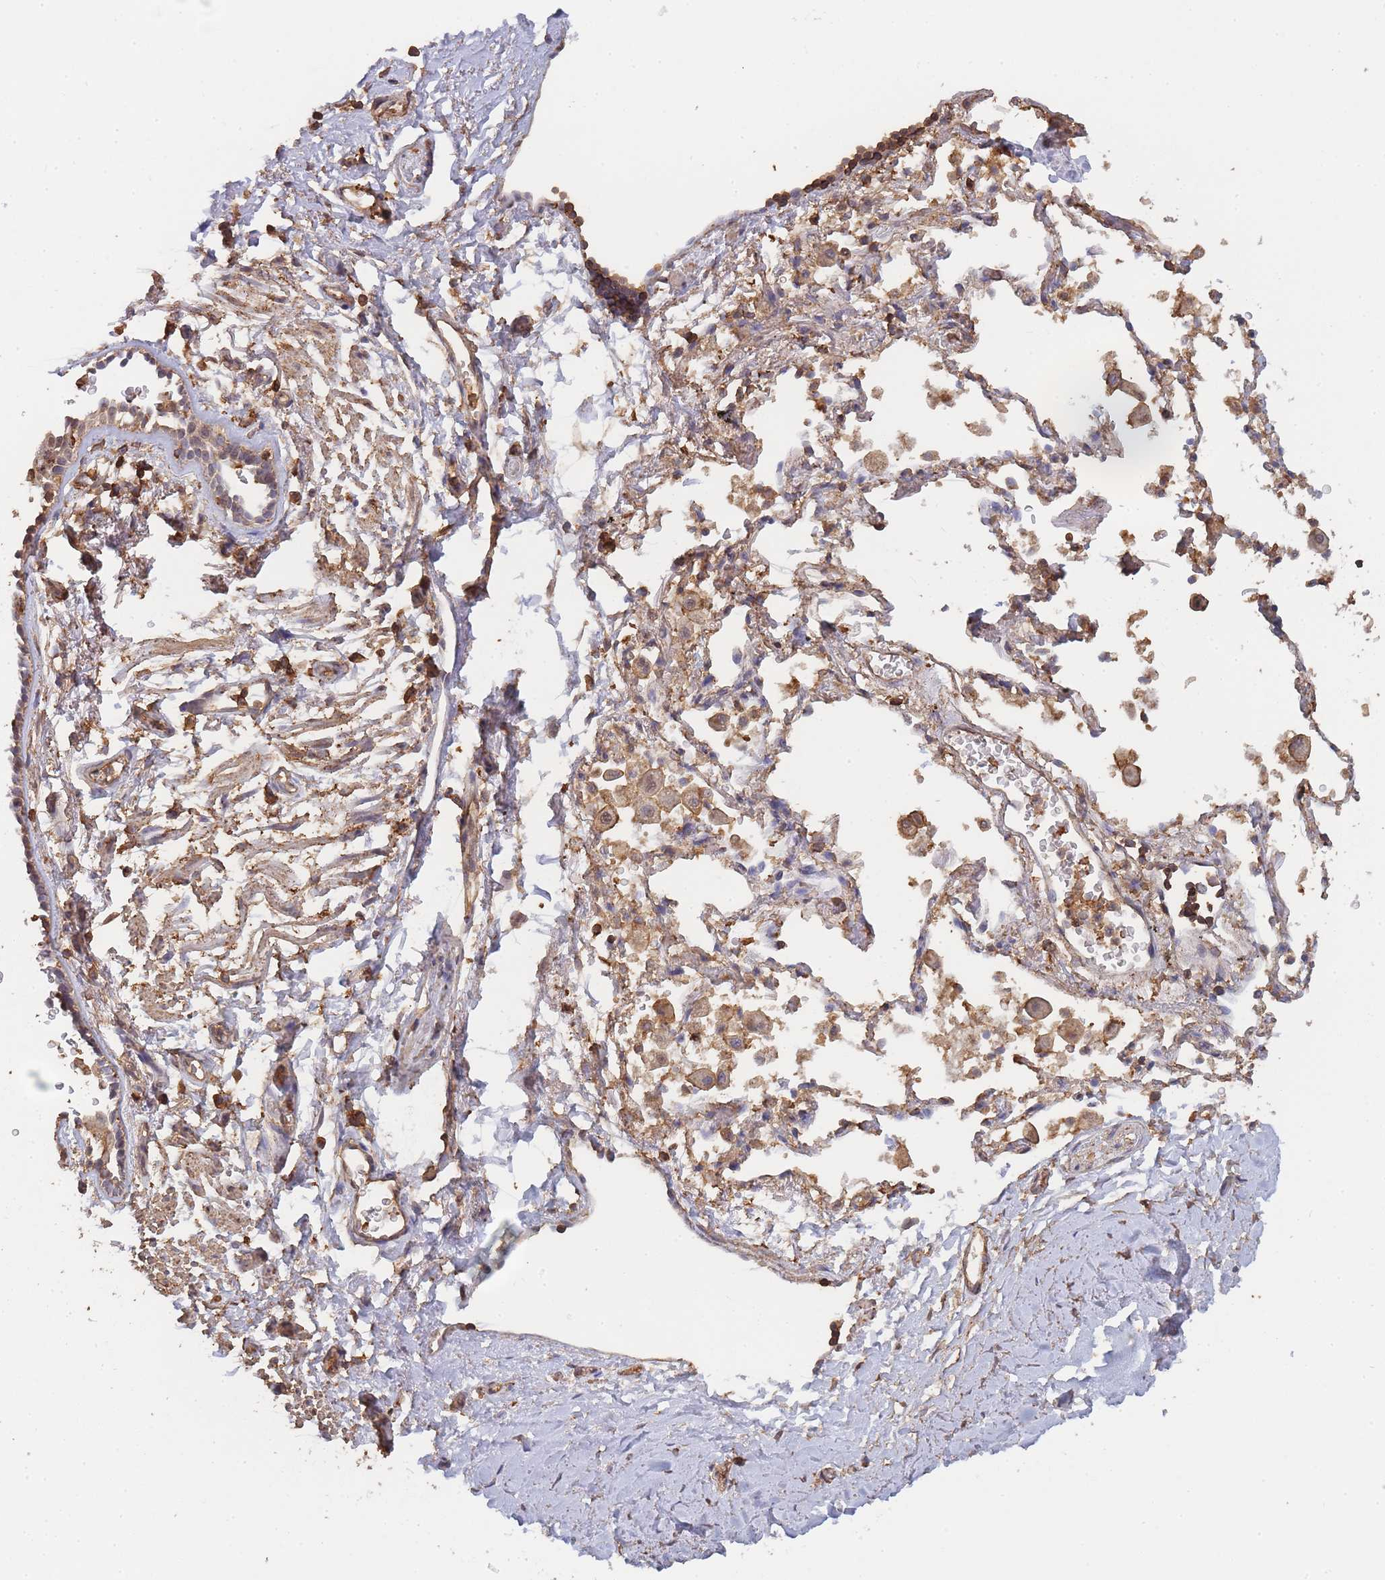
{"staining": {"intensity": "negative", "quantity": "none", "location": "none"}, "tissue": "adipose tissue", "cell_type": "Adipocytes", "image_type": "normal", "snomed": [{"axis": "morphology", "description": "Normal tissue, NOS"}, {"axis": "topography", "description": "Cartilage tissue"}], "caption": "This is an immunohistochemistry (IHC) micrograph of normal adipose tissue. There is no expression in adipocytes.", "gene": "METRN", "patient": {"sex": "male", "age": 73}}